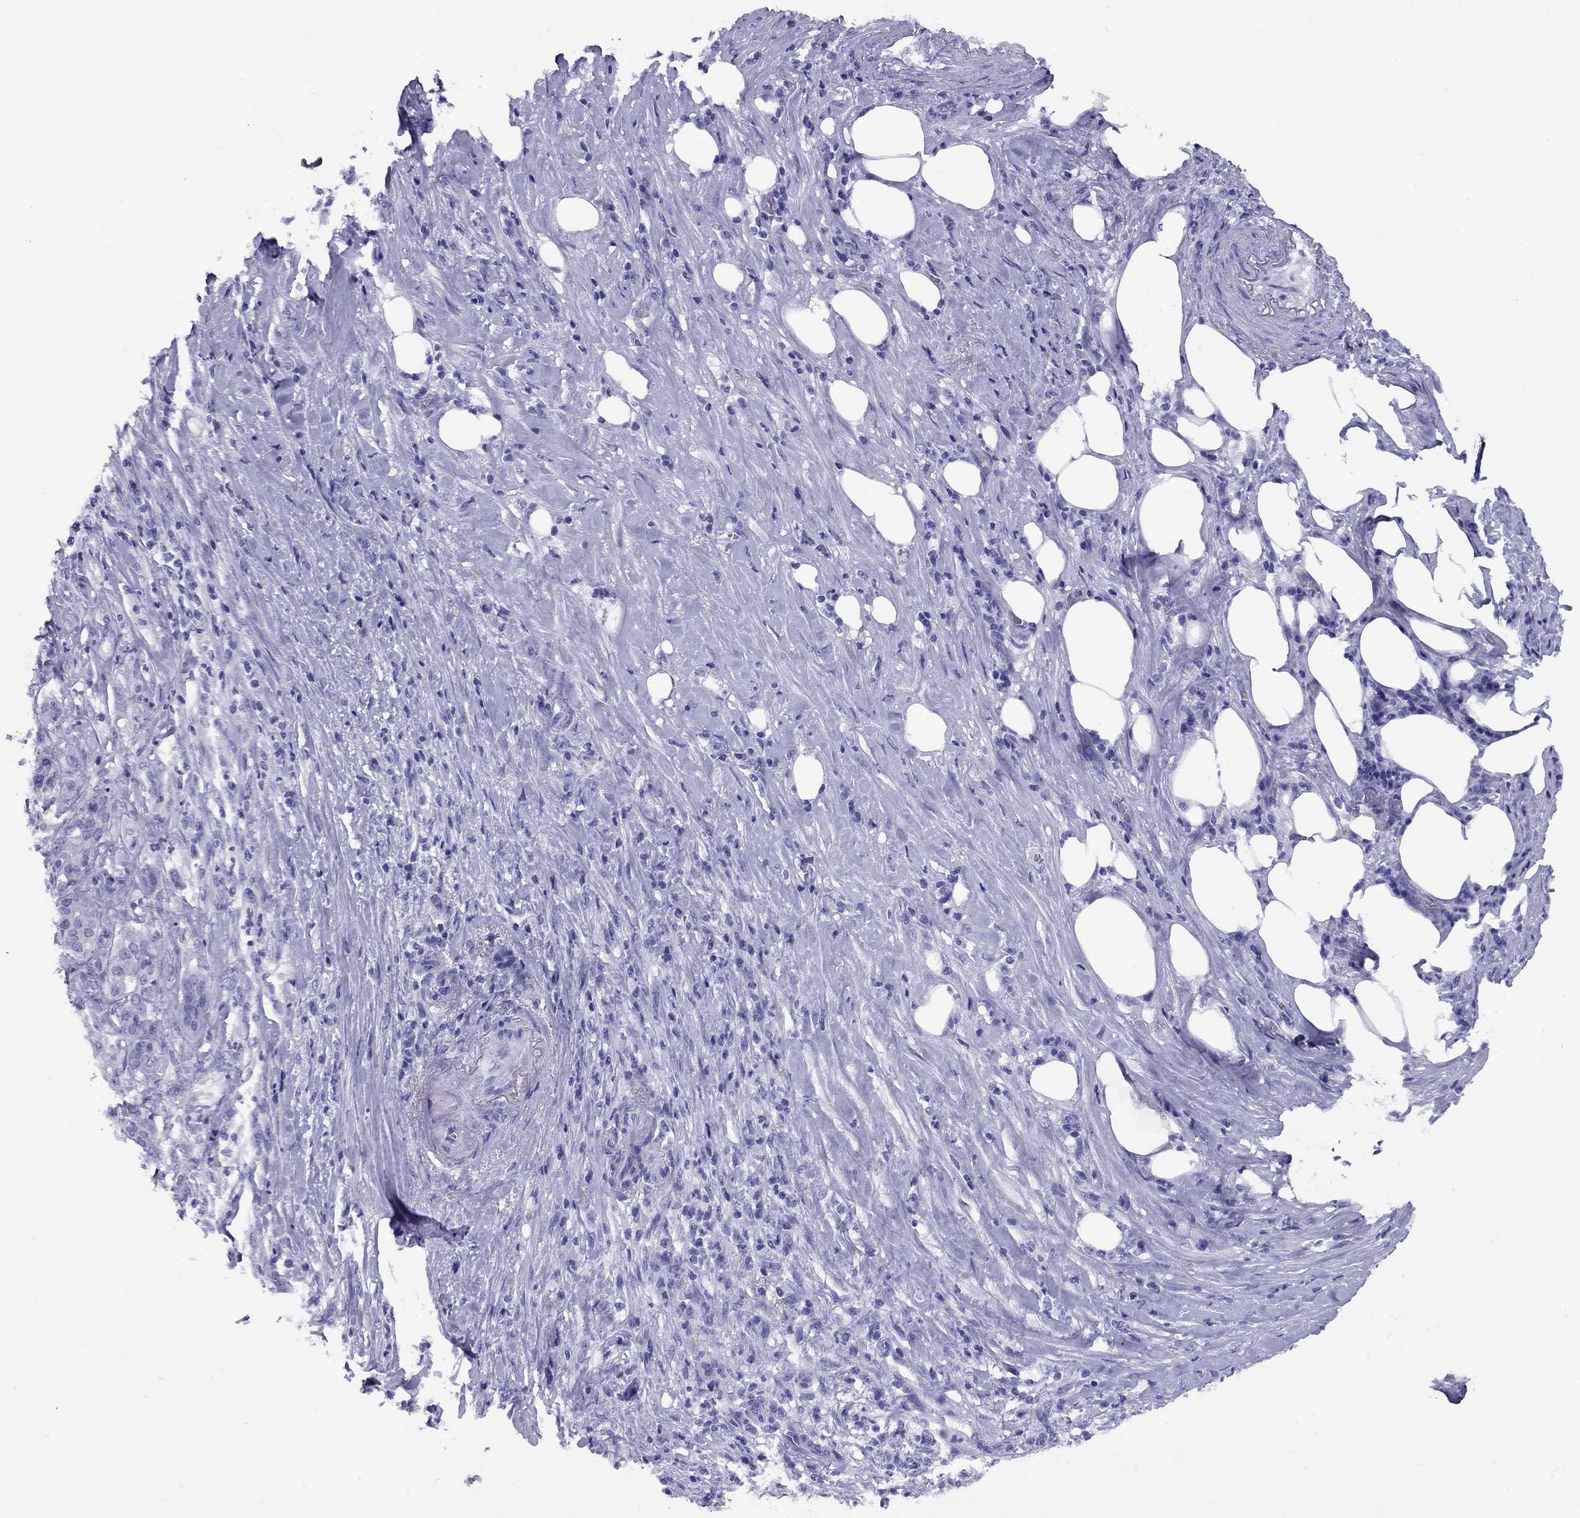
{"staining": {"intensity": "negative", "quantity": "none", "location": "none"}, "tissue": "pancreatic cancer", "cell_type": "Tumor cells", "image_type": "cancer", "snomed": [{"axis": "morphology", "description": "Adenocarcinoma, NOS"}, {"axis": "topography", "description": "Pancreas"}], "caption": "Immunohistochemical staining of pancreatic adenocarcinoma reveals no significant staining in tumor cells. (DAB (3,3'-diaminobenzidine) IHC, high magnification).", "gene": "AVPR1B", "patient": {"sex": "male", "age": 57}}